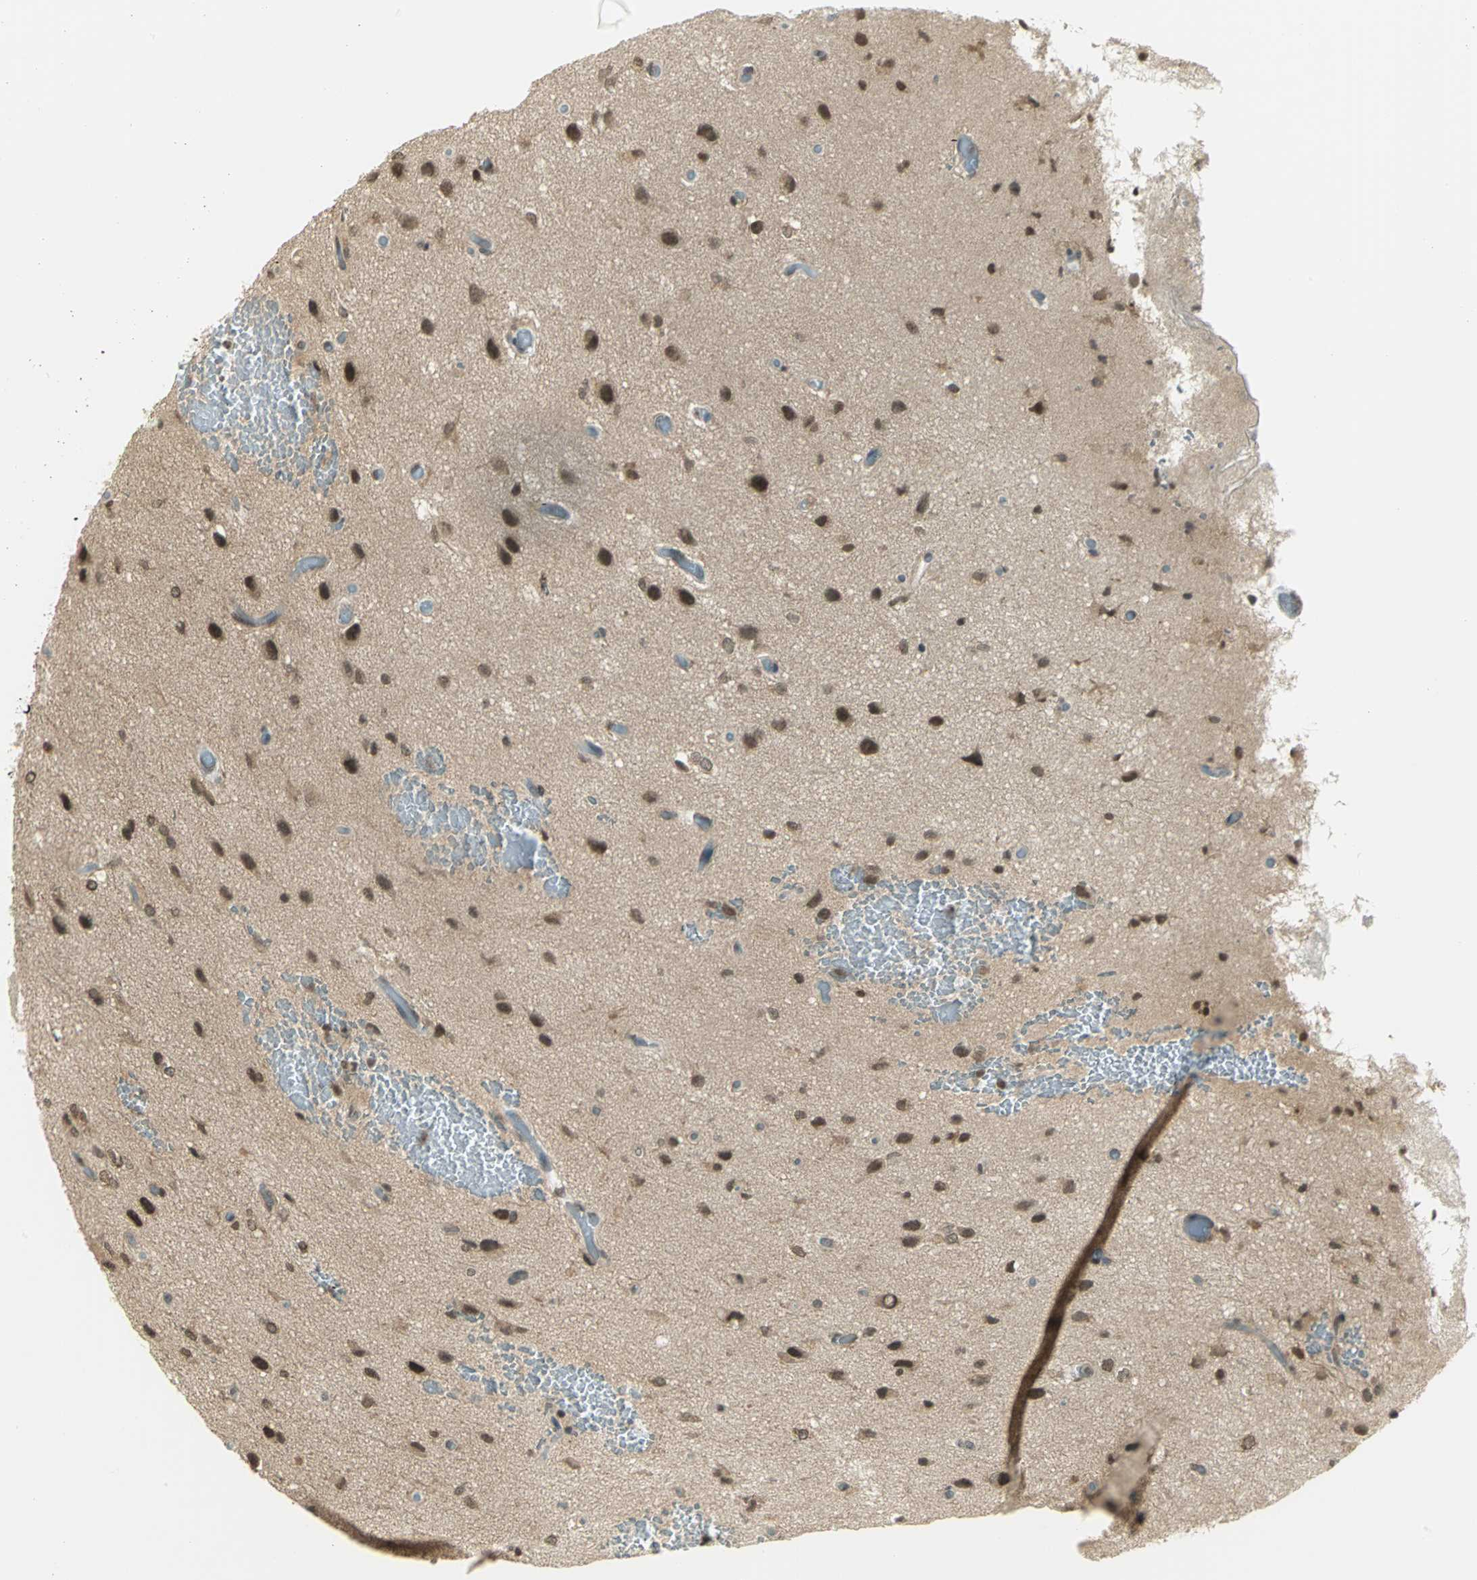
{"staining": {"intensity": "moderate", "quantity": ">75%", "location": "nuclear"}, "tissue": "glioma", "cell_type": "Tumor cells", "image_type": "cancer", "snomed": [{"axis": "morphology", "description": "Glioma, malignant, High grade"}, {"axis": "topography", "description": "Brain"}], "caption": "A high-resolution histopathology image shows IHC staining of high-grade glioma (malignant), which reveals moderate nuclear expression in approximately >75% of tumor cells.", "gene": "CDC34", "patient": {"sex": "male", "age": 47}}